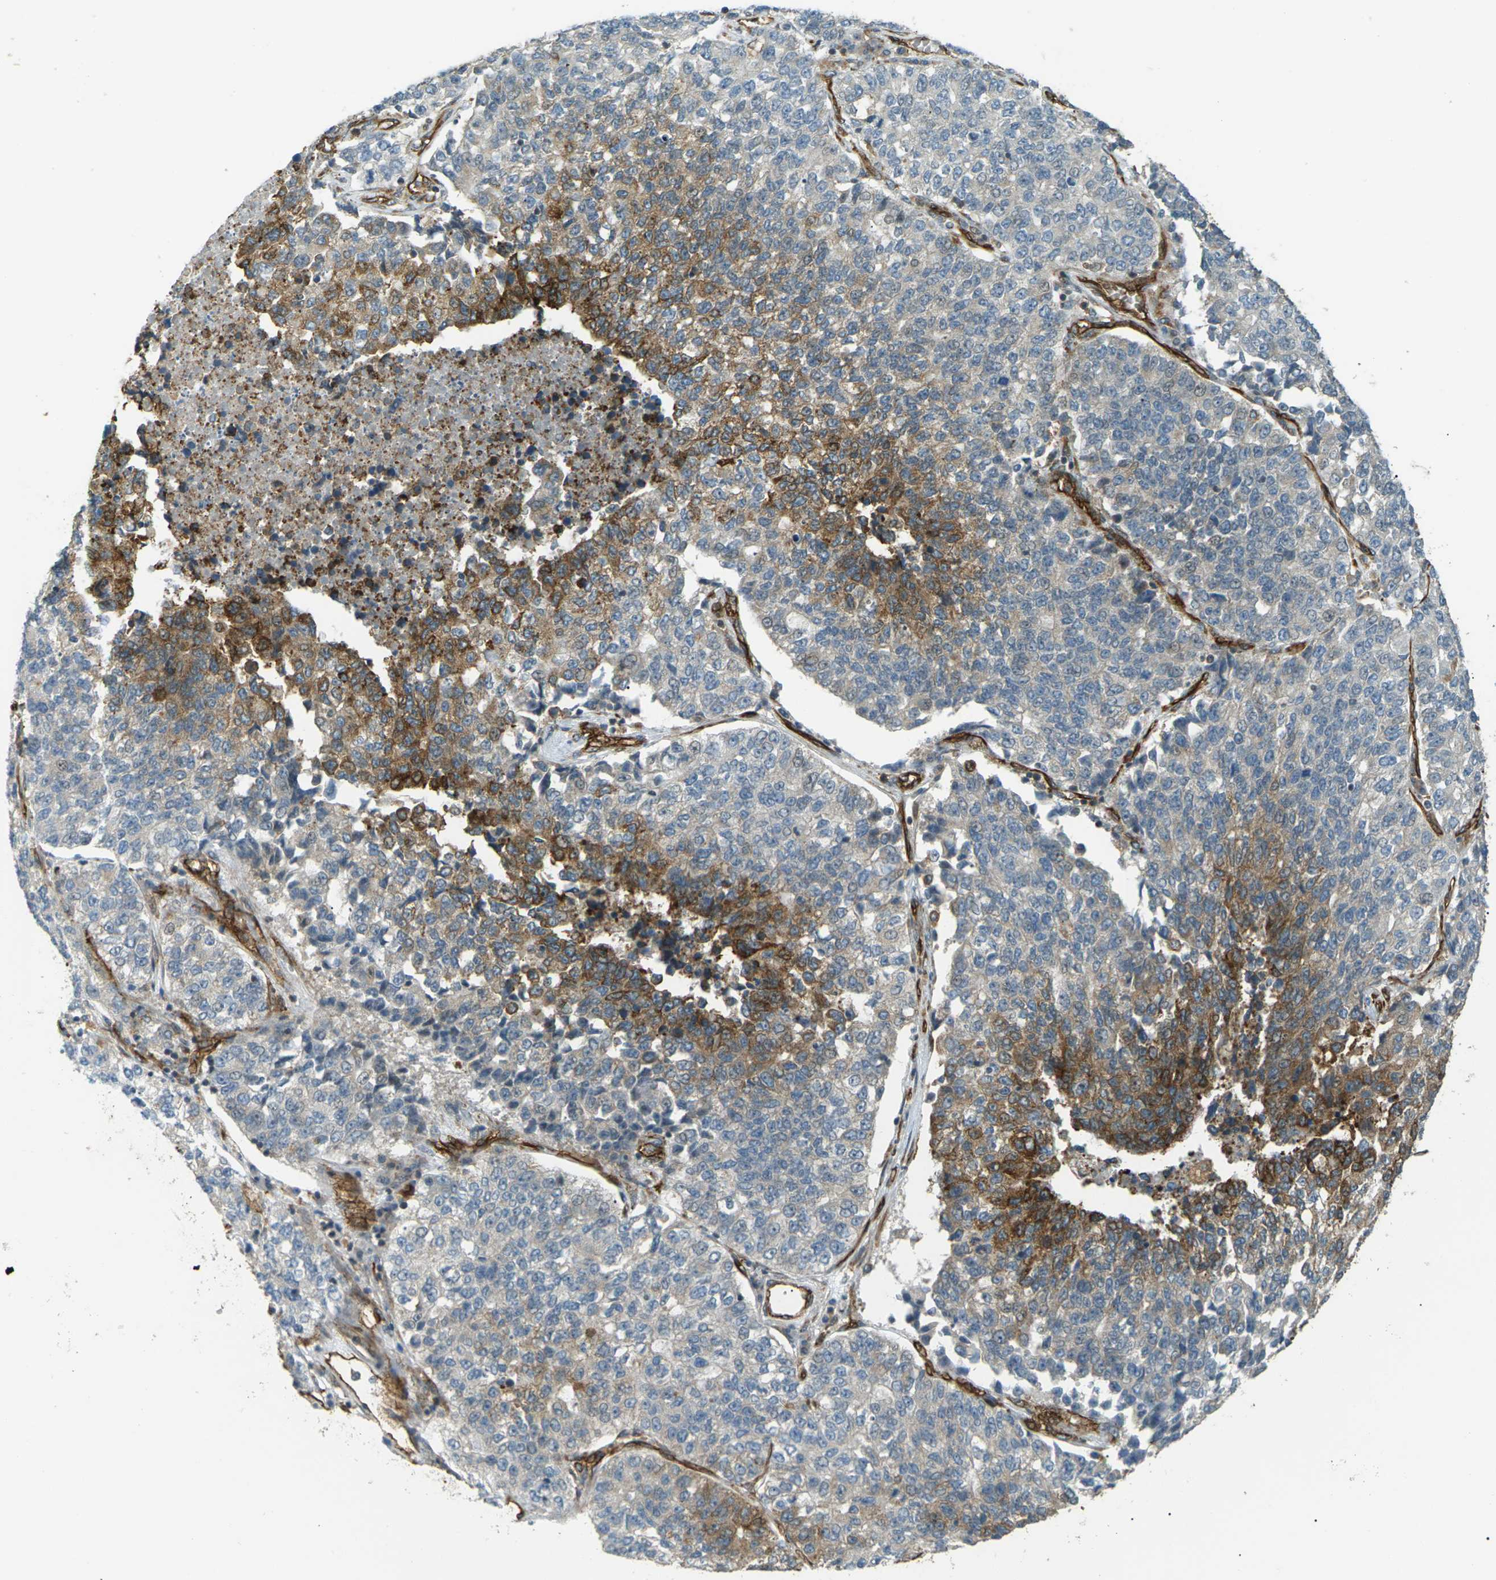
{"staining": {"intensity": "moderate", "quantity": "25%-75%", "location": "cytoplasmic/membranous"}, "tissue": "lung cancer", "cell_type": "Tumor cells", "image_type": "cancer", "snomed": [{"axis": "morphology", "description": "Adenocarcinoma, NOS"}, {"axis": "topography", "description": "Lung"}], "caption": "IHC of human adenocarcinoma (lung) demonstrates medium levels of moderate cytoplasmic/membranous expression in about 25%-75% of tumor cells.", "gene": "S1PR1", "patient": {"sex": "male", "age": 49}}